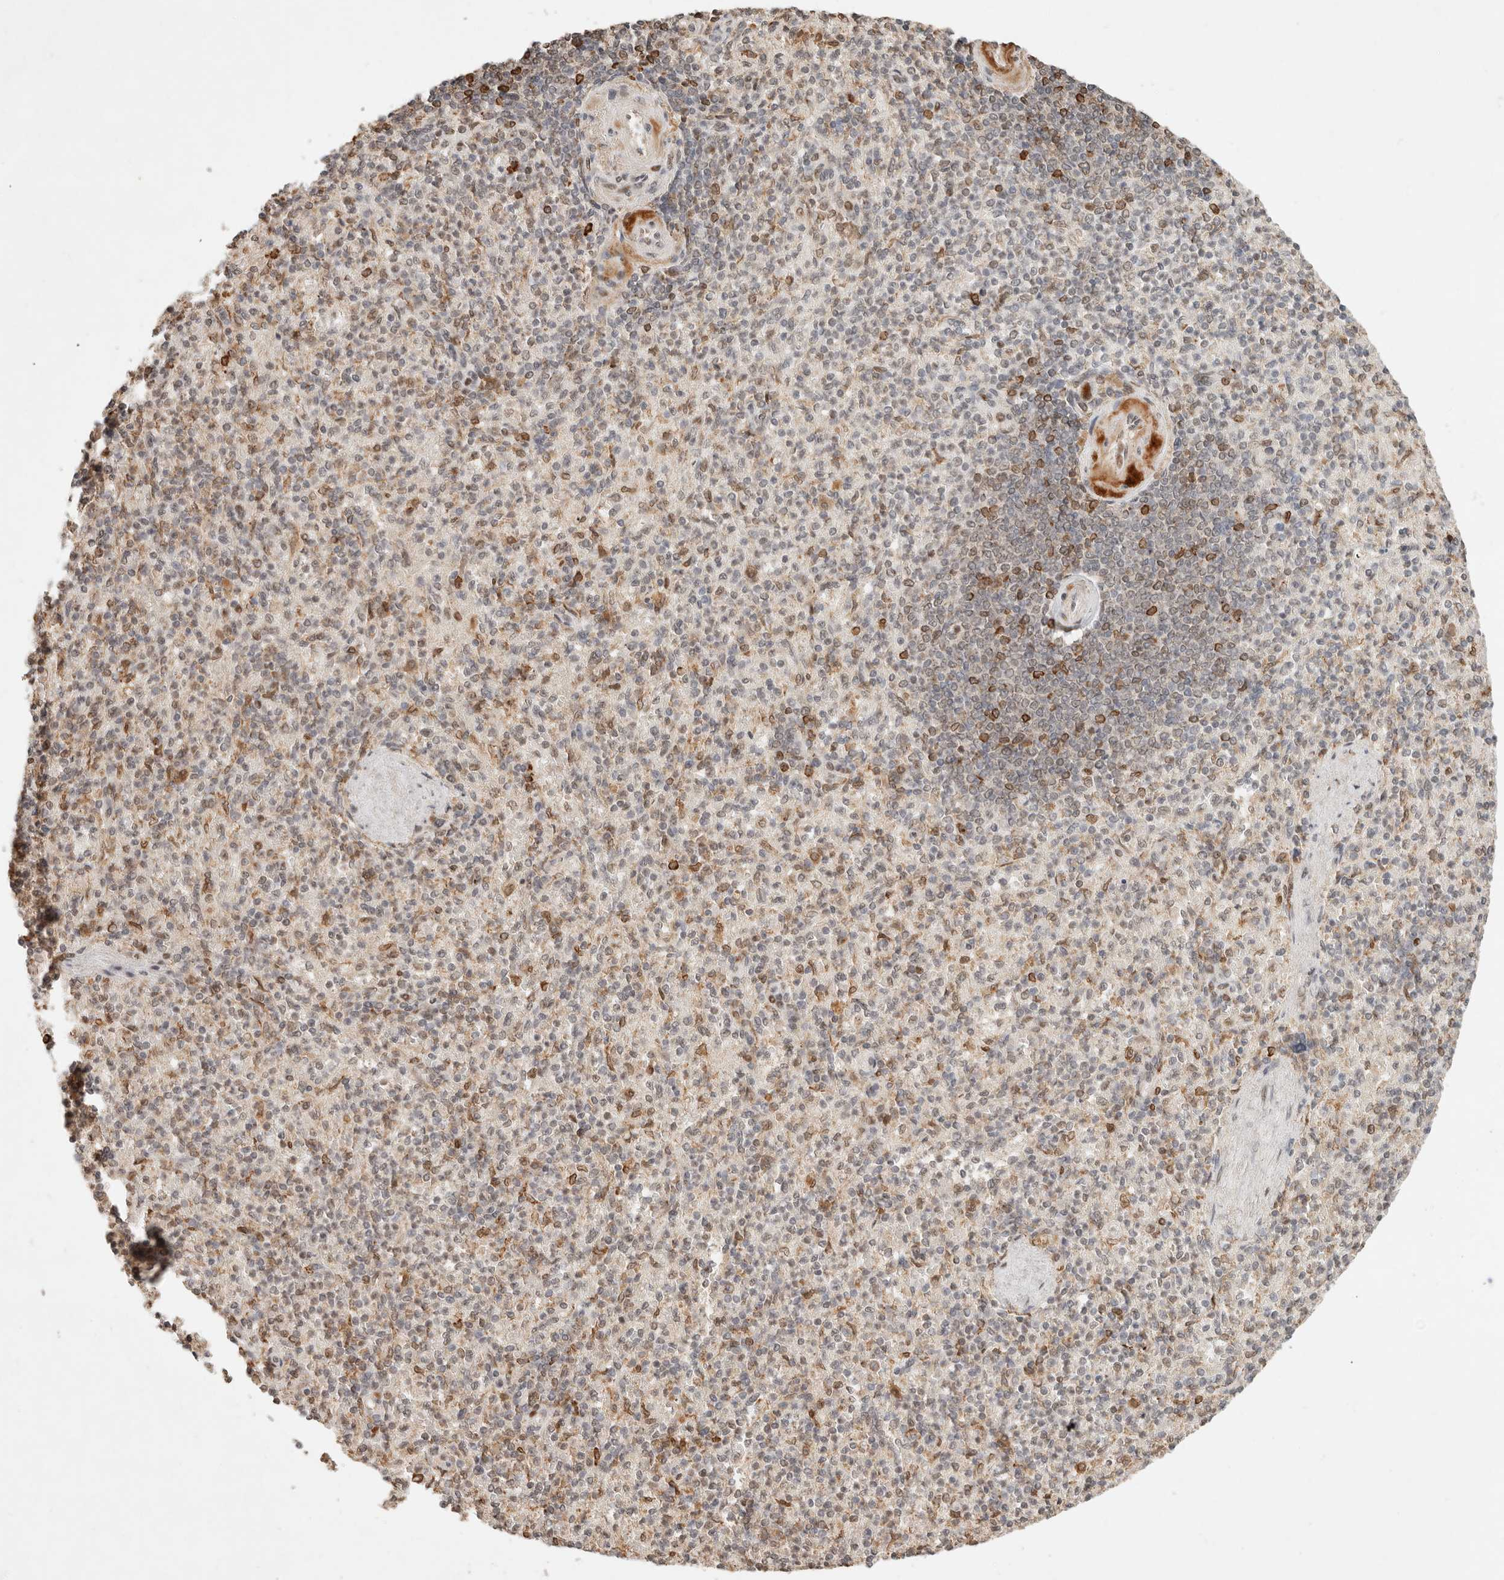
{"staining": {"intensity": "moderate", "quantity": "<25%", "location": "cytoplasmic/membranous,nuclear"}, "tissue": "spleen", "cell_type": "Cells in red pulp", "image_type": "normal", "snomed": [{"axis": "morphology", "description": "Normal tissue, NOS"}, {"axis": "topography", "description": "Spleen"}], "caption": "Immunohistochemical staining of unremarkable spleen shows moderate cytoplasmic/membranous,nuclear protein positivity in approximately <25% of cells in red pulp. The protein of interest is shown in brown color, while the nuclei are stained blue.", "gene": "NPAS2", "patient": {"sex": "female", "age": 74}}